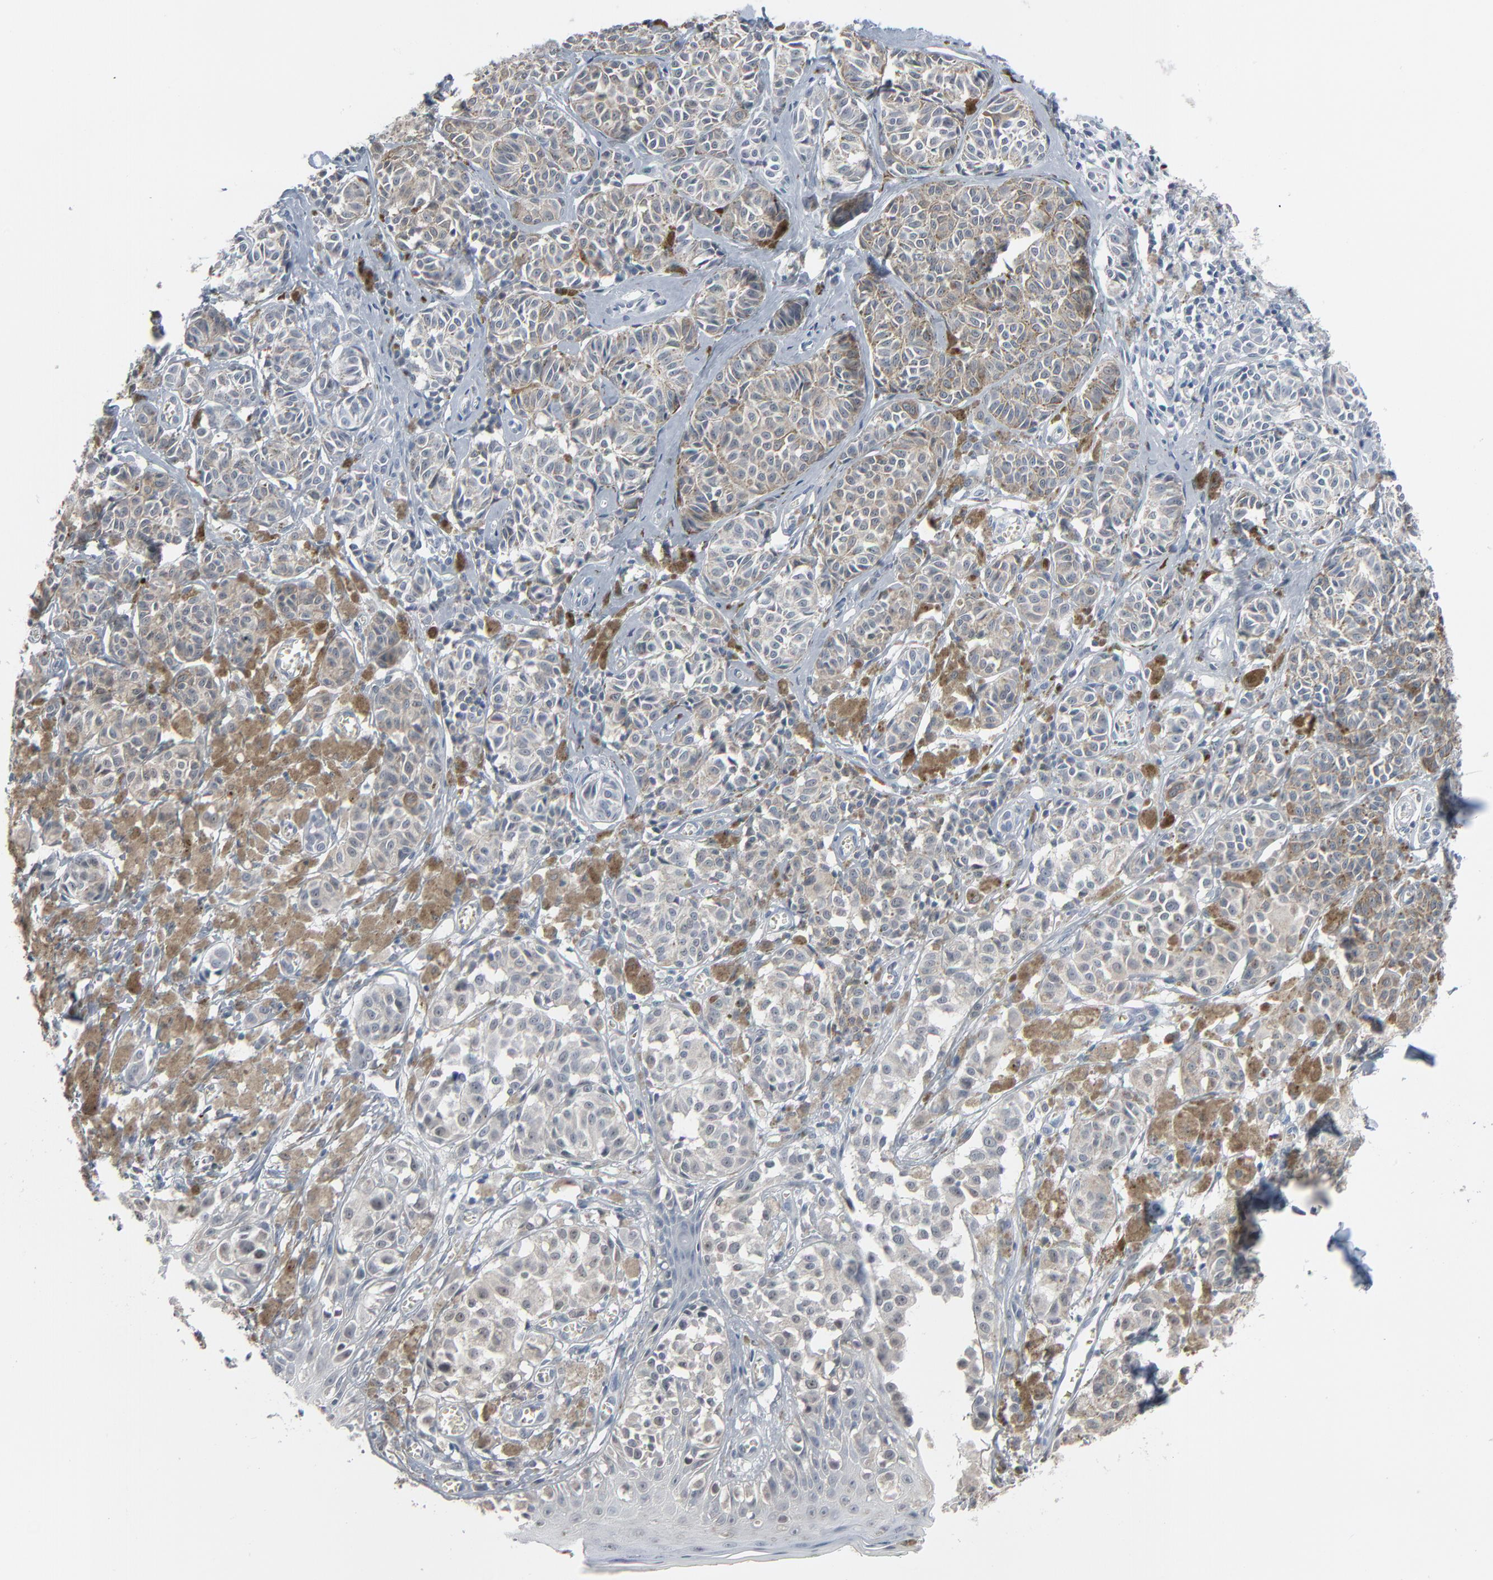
{"staining": {"intensity": "weak", "quantity": "25%-75%", "location": "cytoplasmic/membranous"}, "tissue": "melanoma", "cell_type": "Tumor cells", "image_type": "cancer", "snomed": [{"axis": "morphology", "description": "Malignant melanoma, NOS"}, {"axis": "topography", "description": "Skin"}], "caption": "There is low levels of weak cytoplasmic/membranous expression in tumor cells of melanoma, as demonstrated by immunohistochemical staining (brown color).", "gene": "SAGE1", "patient": {"sex": "male", "age": 76}}